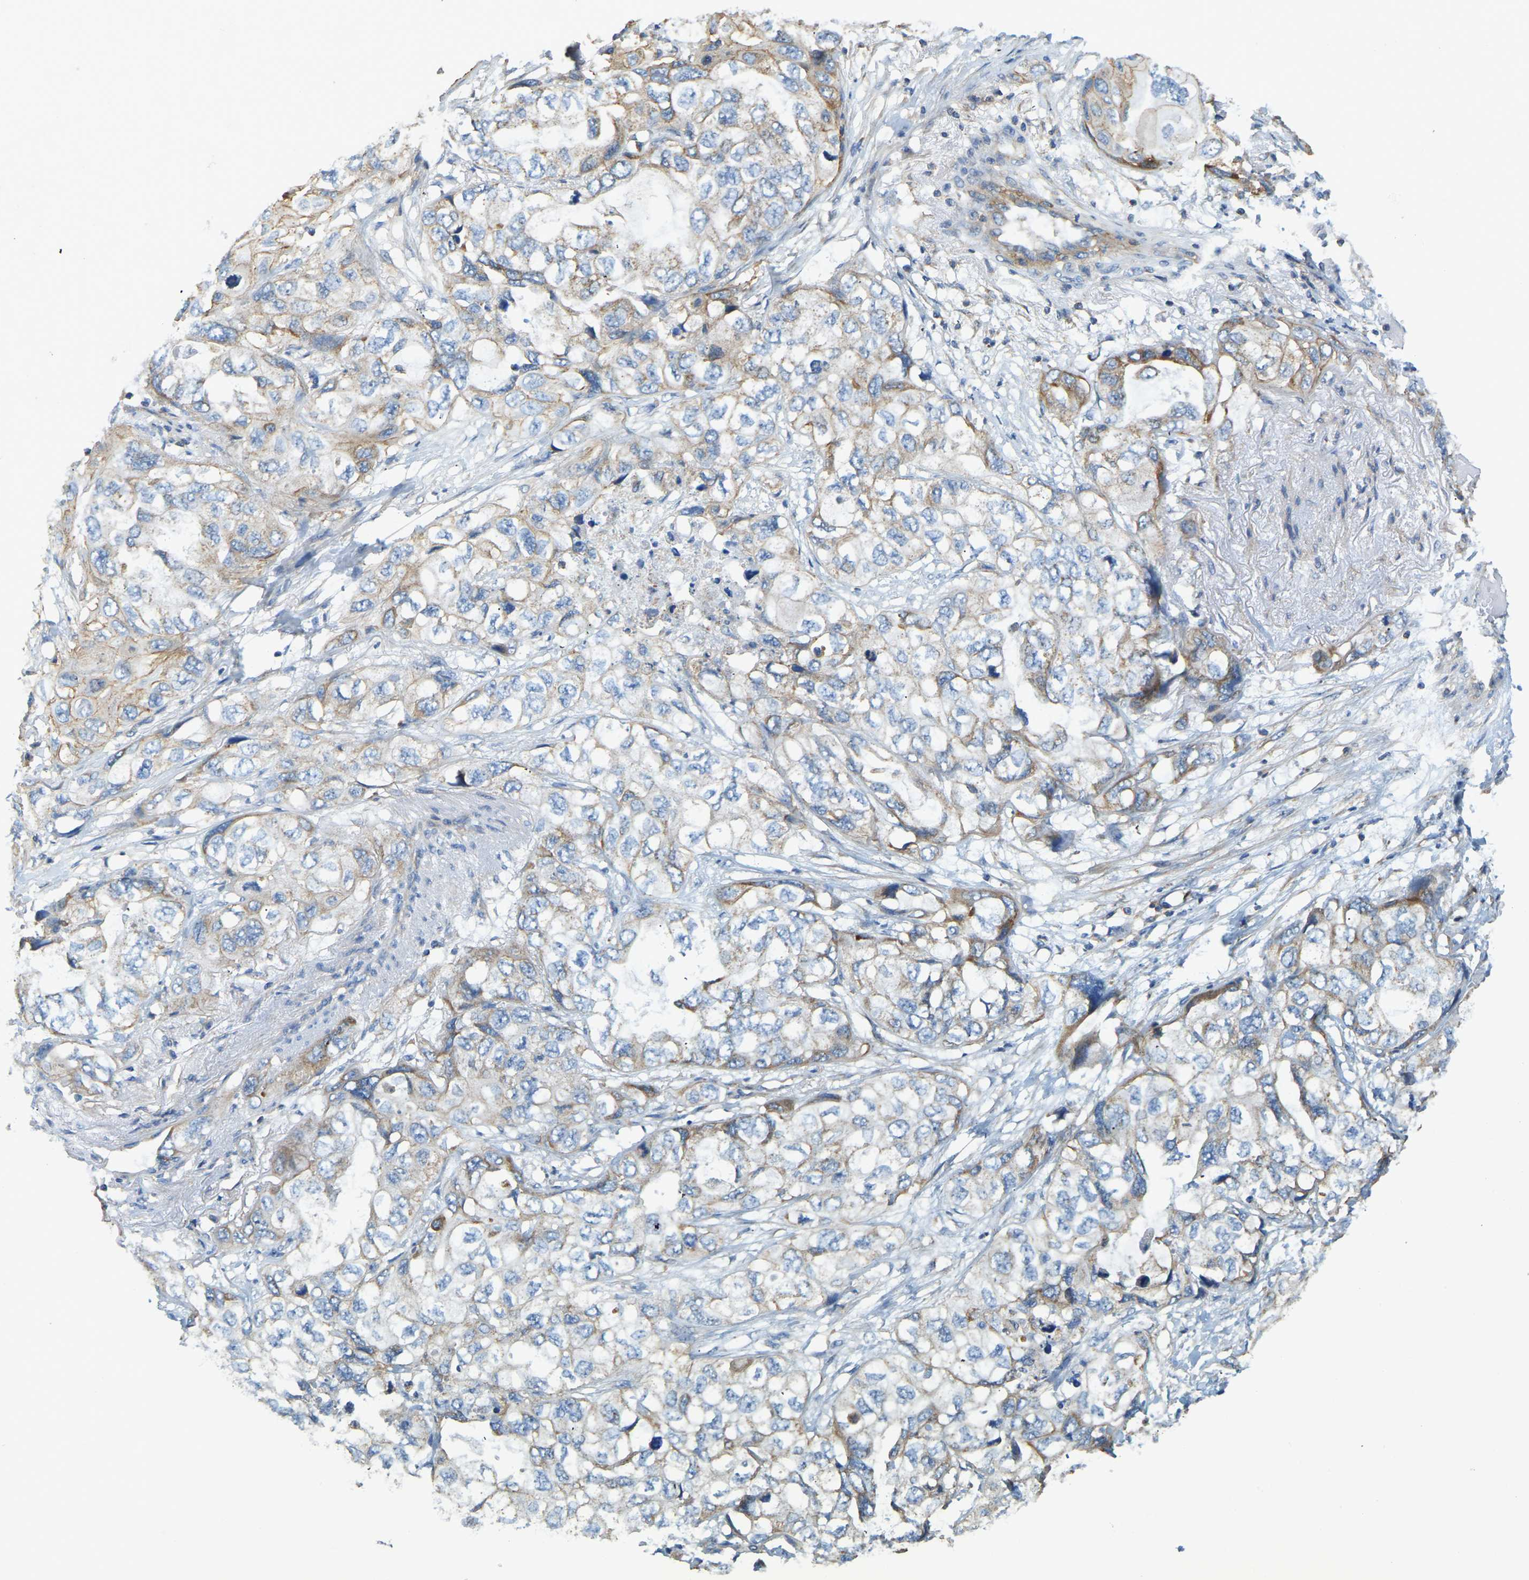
{"staining": {"intensity": "moderate", "quantity": "25%-75%", "location": "cytoplasmic/membranous"}, "tissue": "lung cancer", "cell_type": "Tumor cells", "image_type": "cancer", "snomed": [{"axis": "morphology", "description": "Squamous cell carcinoma, NOS"}, {"axis": "topography", "description": "Lung"}], "caption": "The photomicrograph reveals a brown stain indicating the presence of a protein in the cytoplasmic/membranous of tumor cells in lung cancer.", "gene": "AHNAK", "patient": {"sex": "female", "age": 73}}